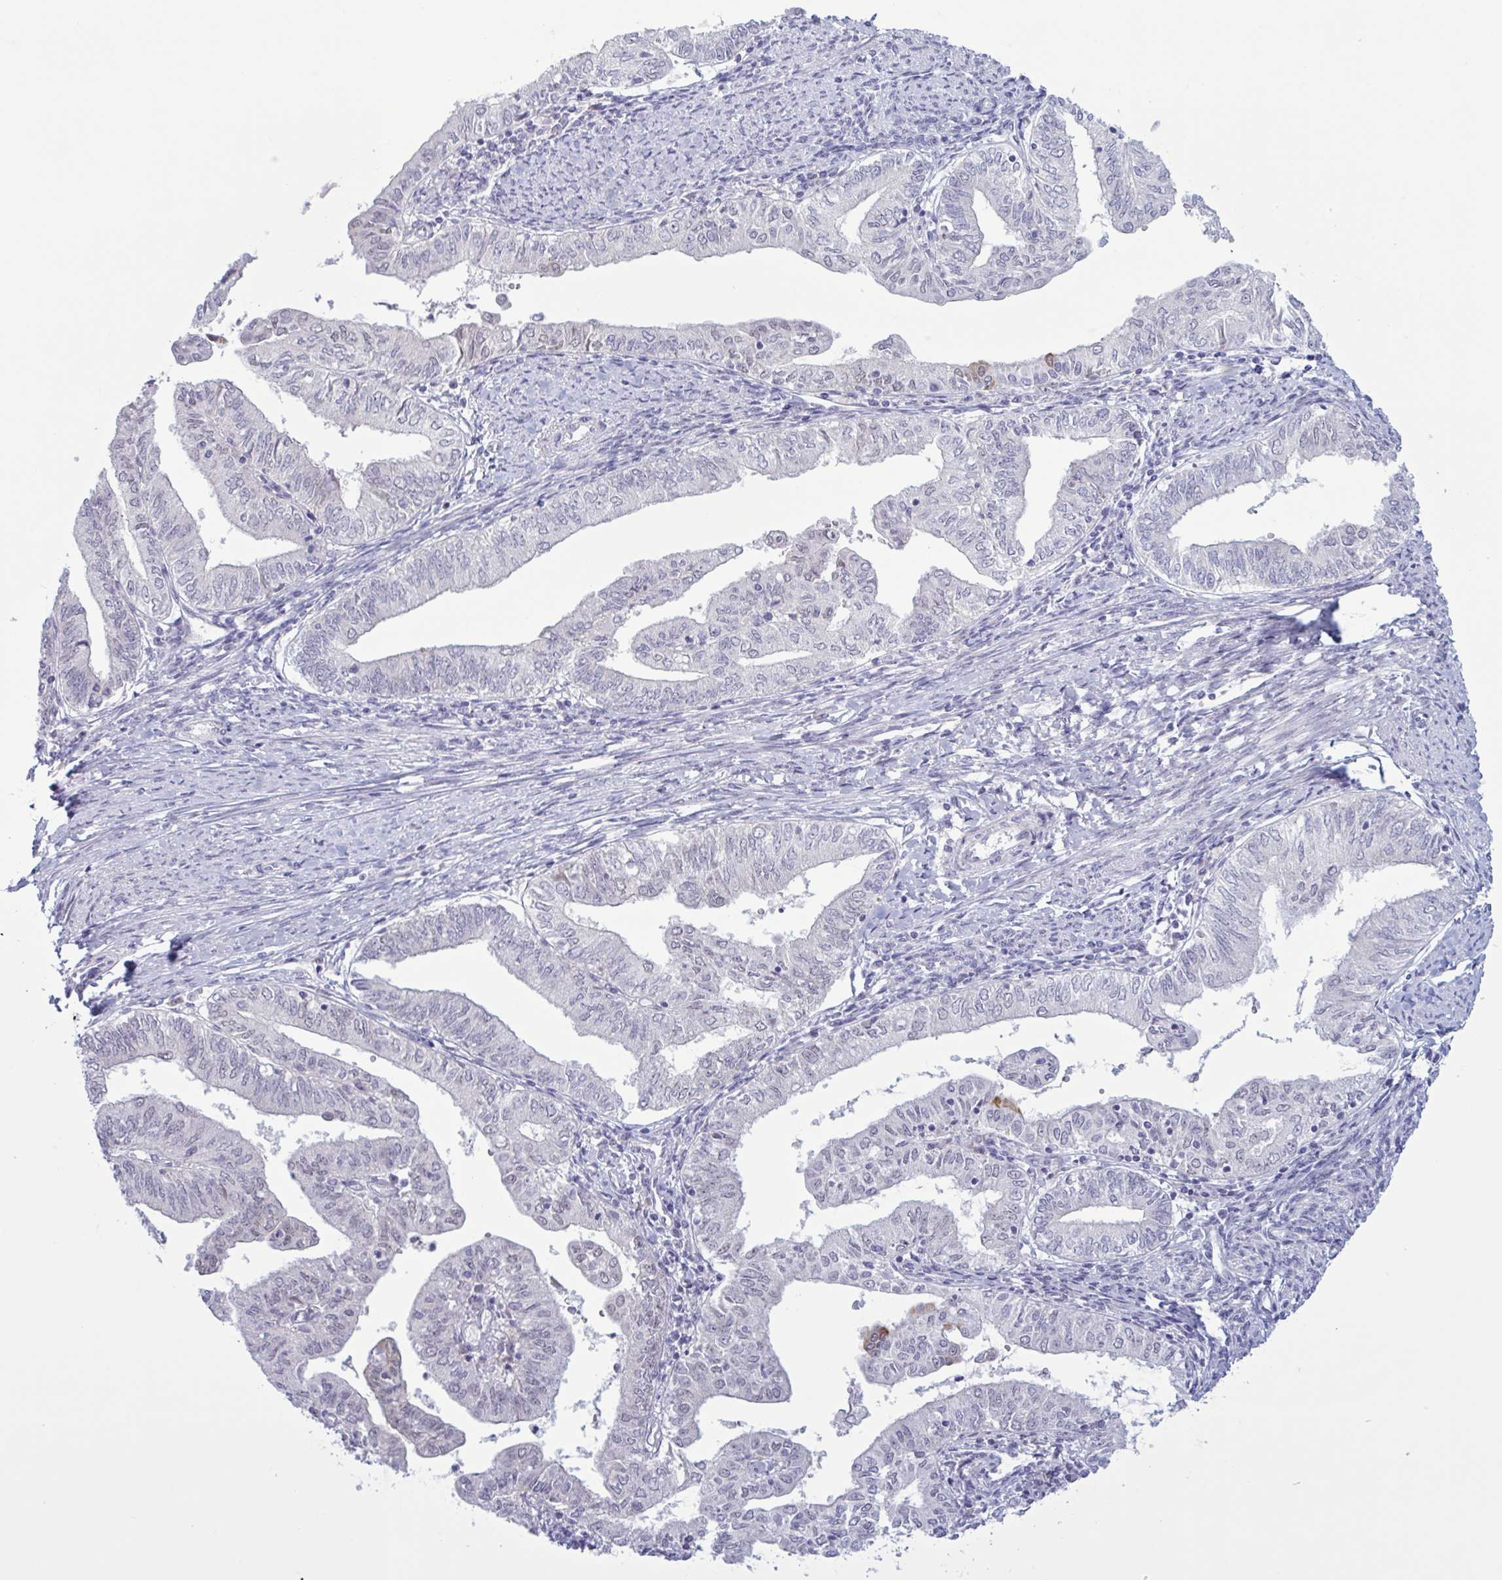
{"staining": {"intensity": "negative", "quantity": "none", "location": "none"}, "tissue": "endometrial cancer", "cell_type": "Tumor cells", "image_type": "cancer", "snomed": [{"axis": "morphology", "description": "Adenocarcinoma, NOS"}, {"axis": "topography", "description": "Endometrium"}], "caption": "This is an IHC photomicrograph of endometrial adenocarcinoma. There is no positivity in tumor cells.", "gene": "PRMT6", "patient": {"sex": "female", "age": 66}}